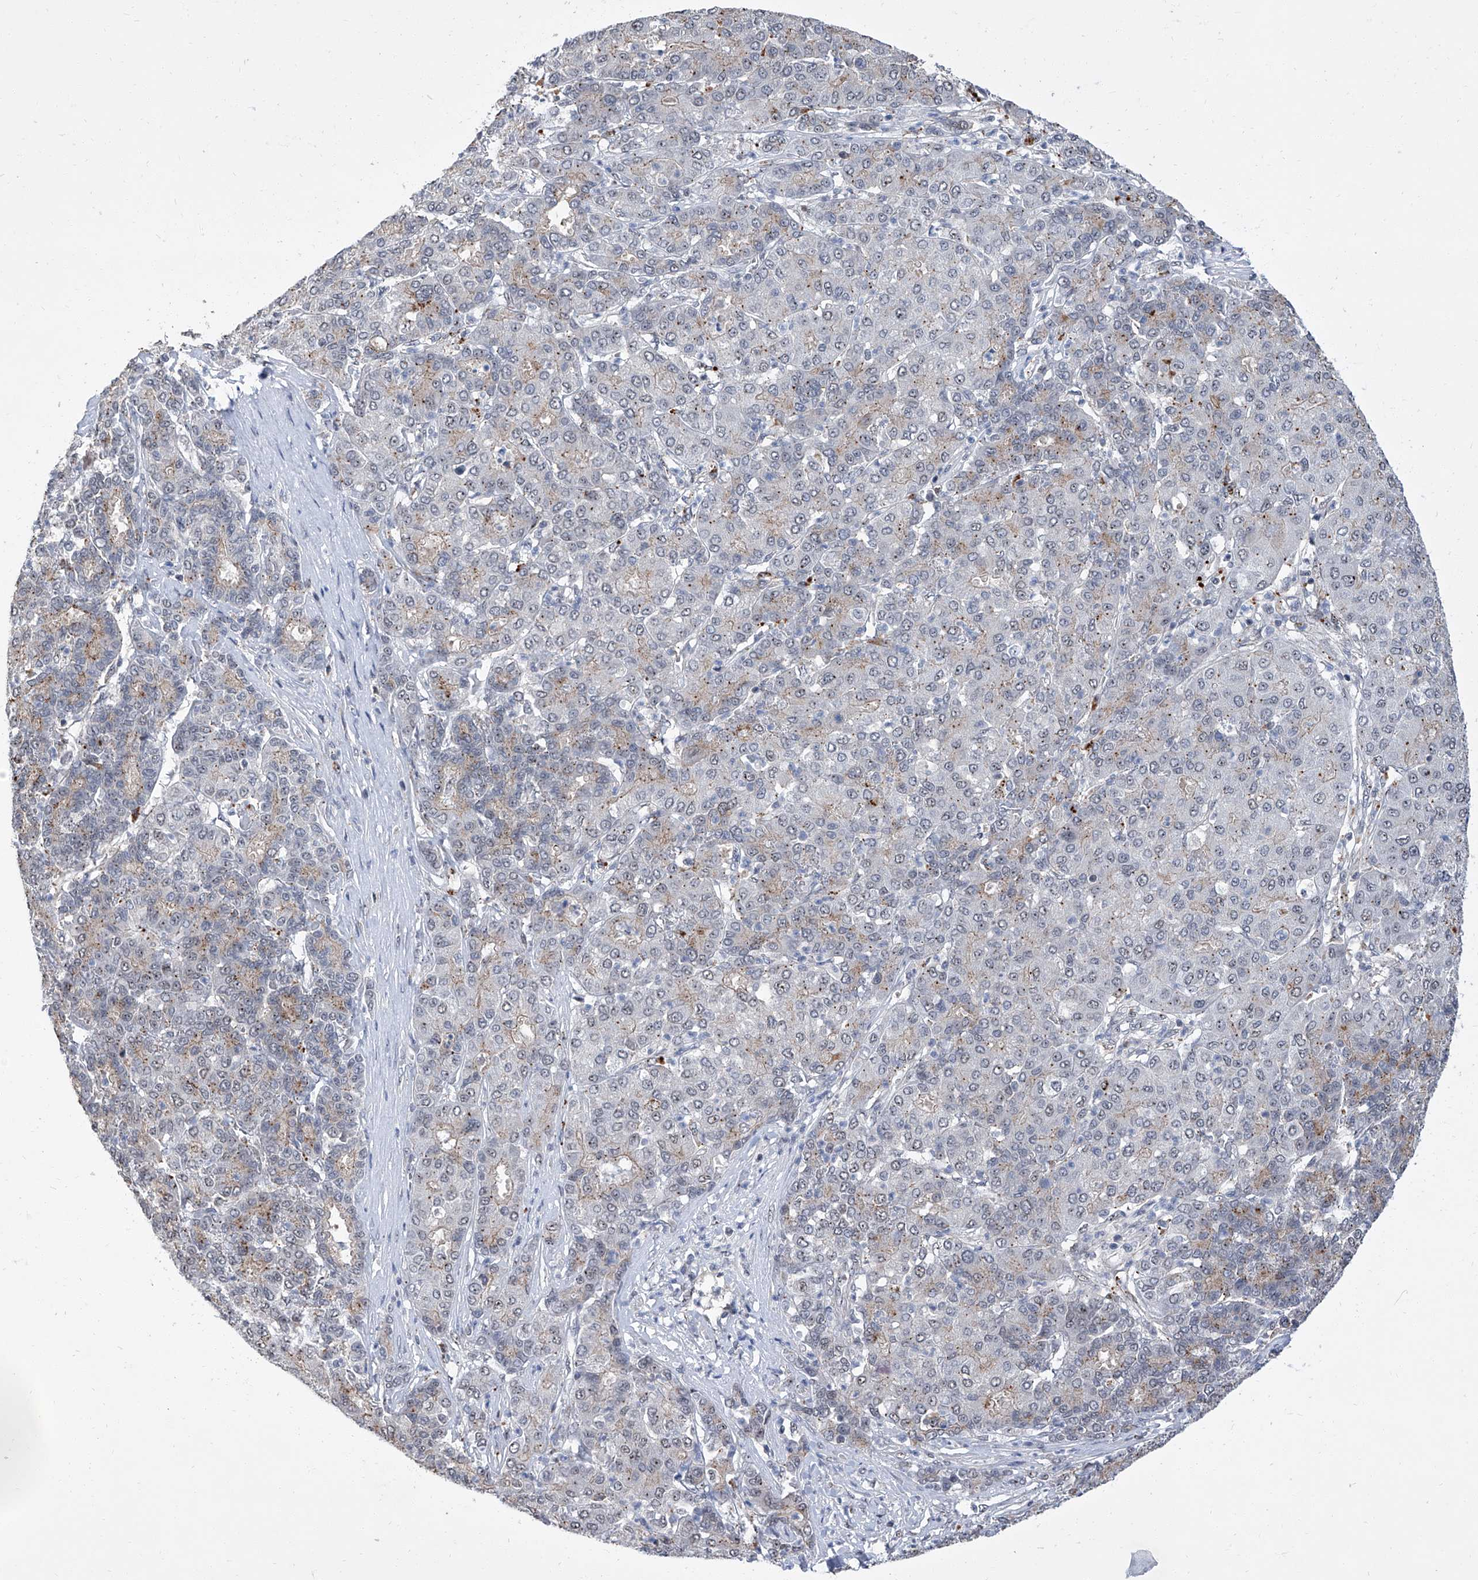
{"staining": {"intensity": "negative", "quantity": "none", "location": "none"}, "tissue": "liver cancer", "cell_type": "Tumor cells", "image_type": "cancer", "snomed": [{"axis": "morphology", "description": "Carcinoma, Hepatocellular, NOS"}, {"axis": "topography", "description": "Liver"}], "caption": "This is an immunohistochemistry (IHC) photomicrograph of liver hepatocellular carcinoma. There is no staining in tumor cells.", "gene": "CMTR1", "patient": {"sex": "male", "age": 65}}